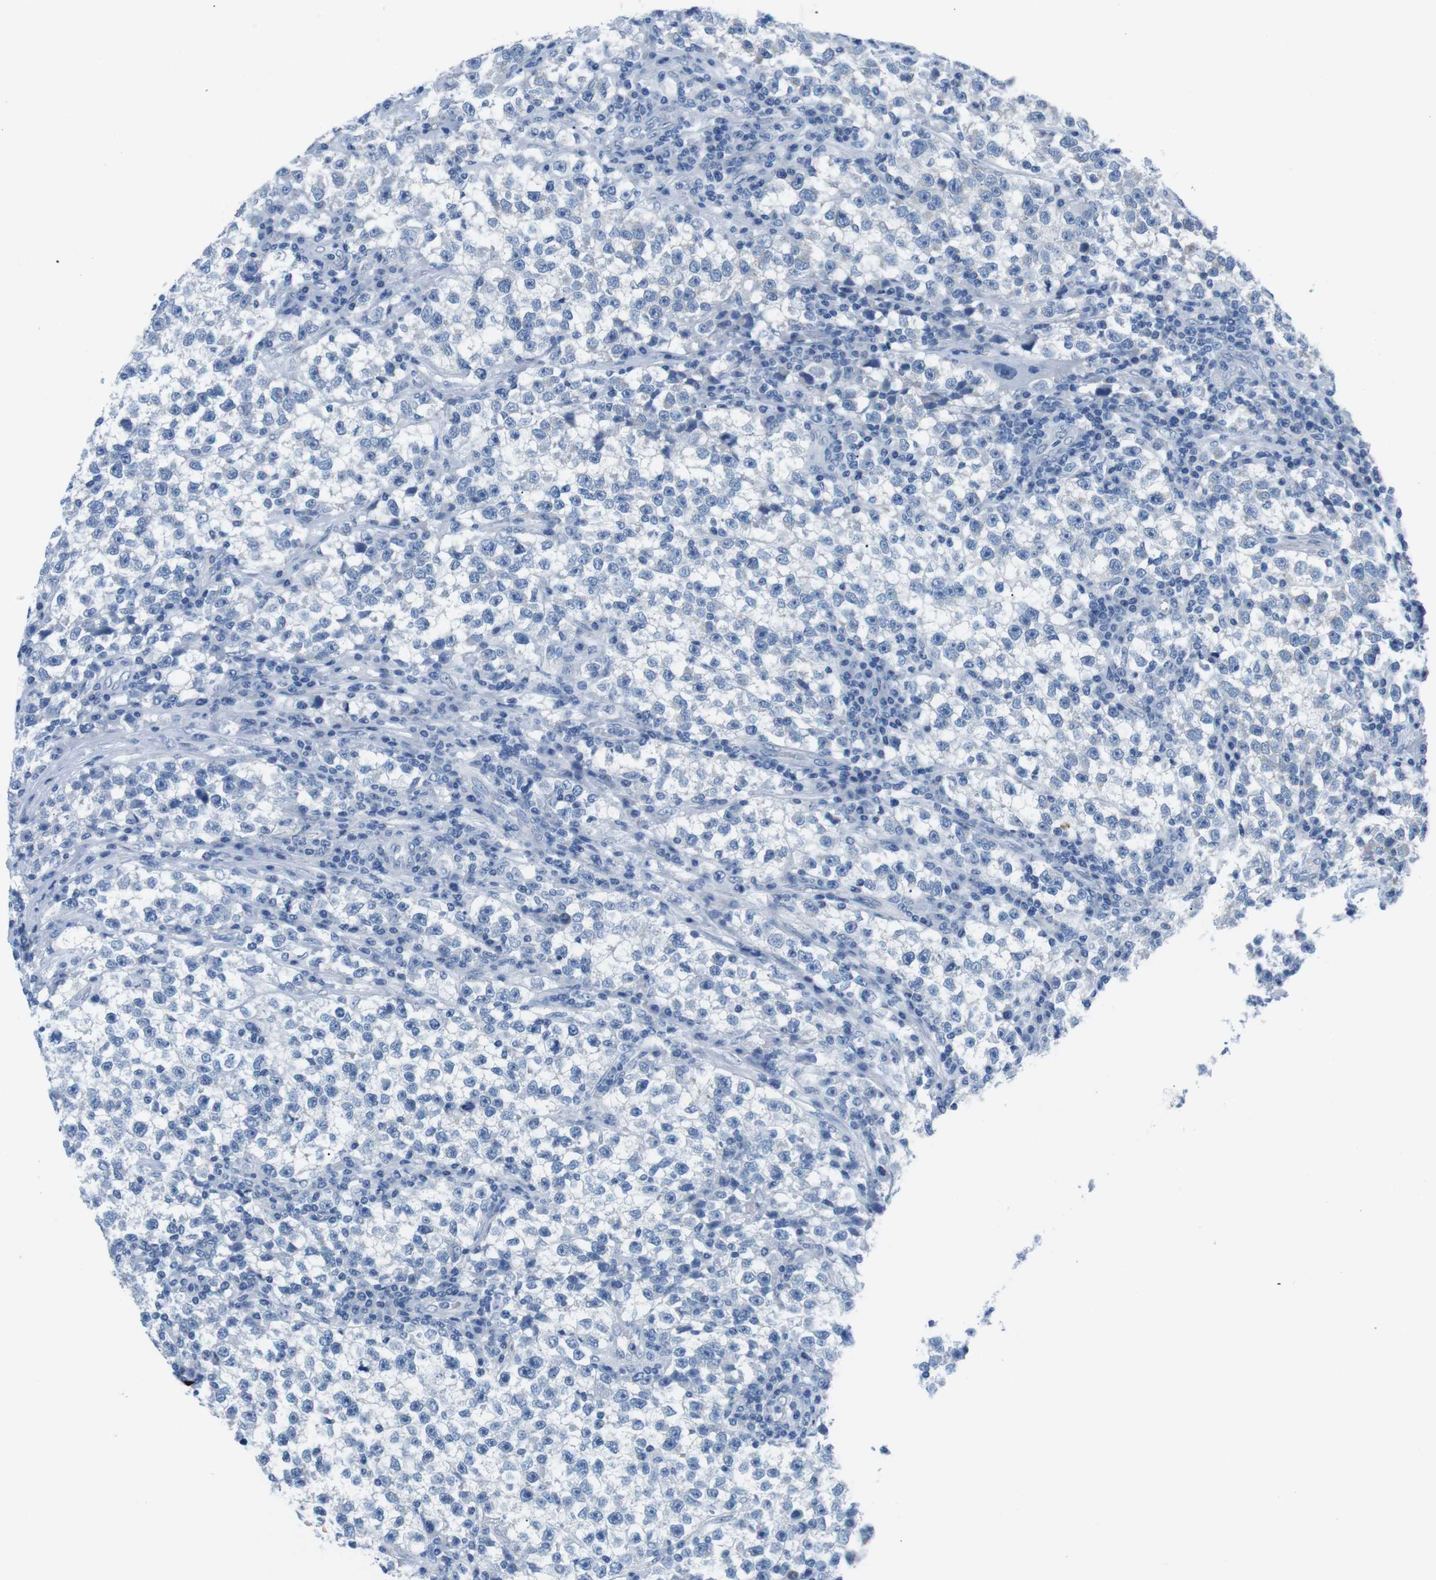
{"staining": {"intensity": "negative", "quantity": "none", "location": "none"}, "tissue": "testis cancer", "cell_type": "Tumor cells", "image_type": "cancer", "snomed": [{"axis": "morphology", "description": "Seminoma, NOS"}, {"axis": "topography", "description": "Testis"}], "caption": "Immunohistochemistry (IHC) histopathology image of human testis cancer (seminoma) stained for a protein (brown), which shows no positivity in tumor cells.", "gene": "MUC2", "patient": {"sex": "male", "age": 22}}